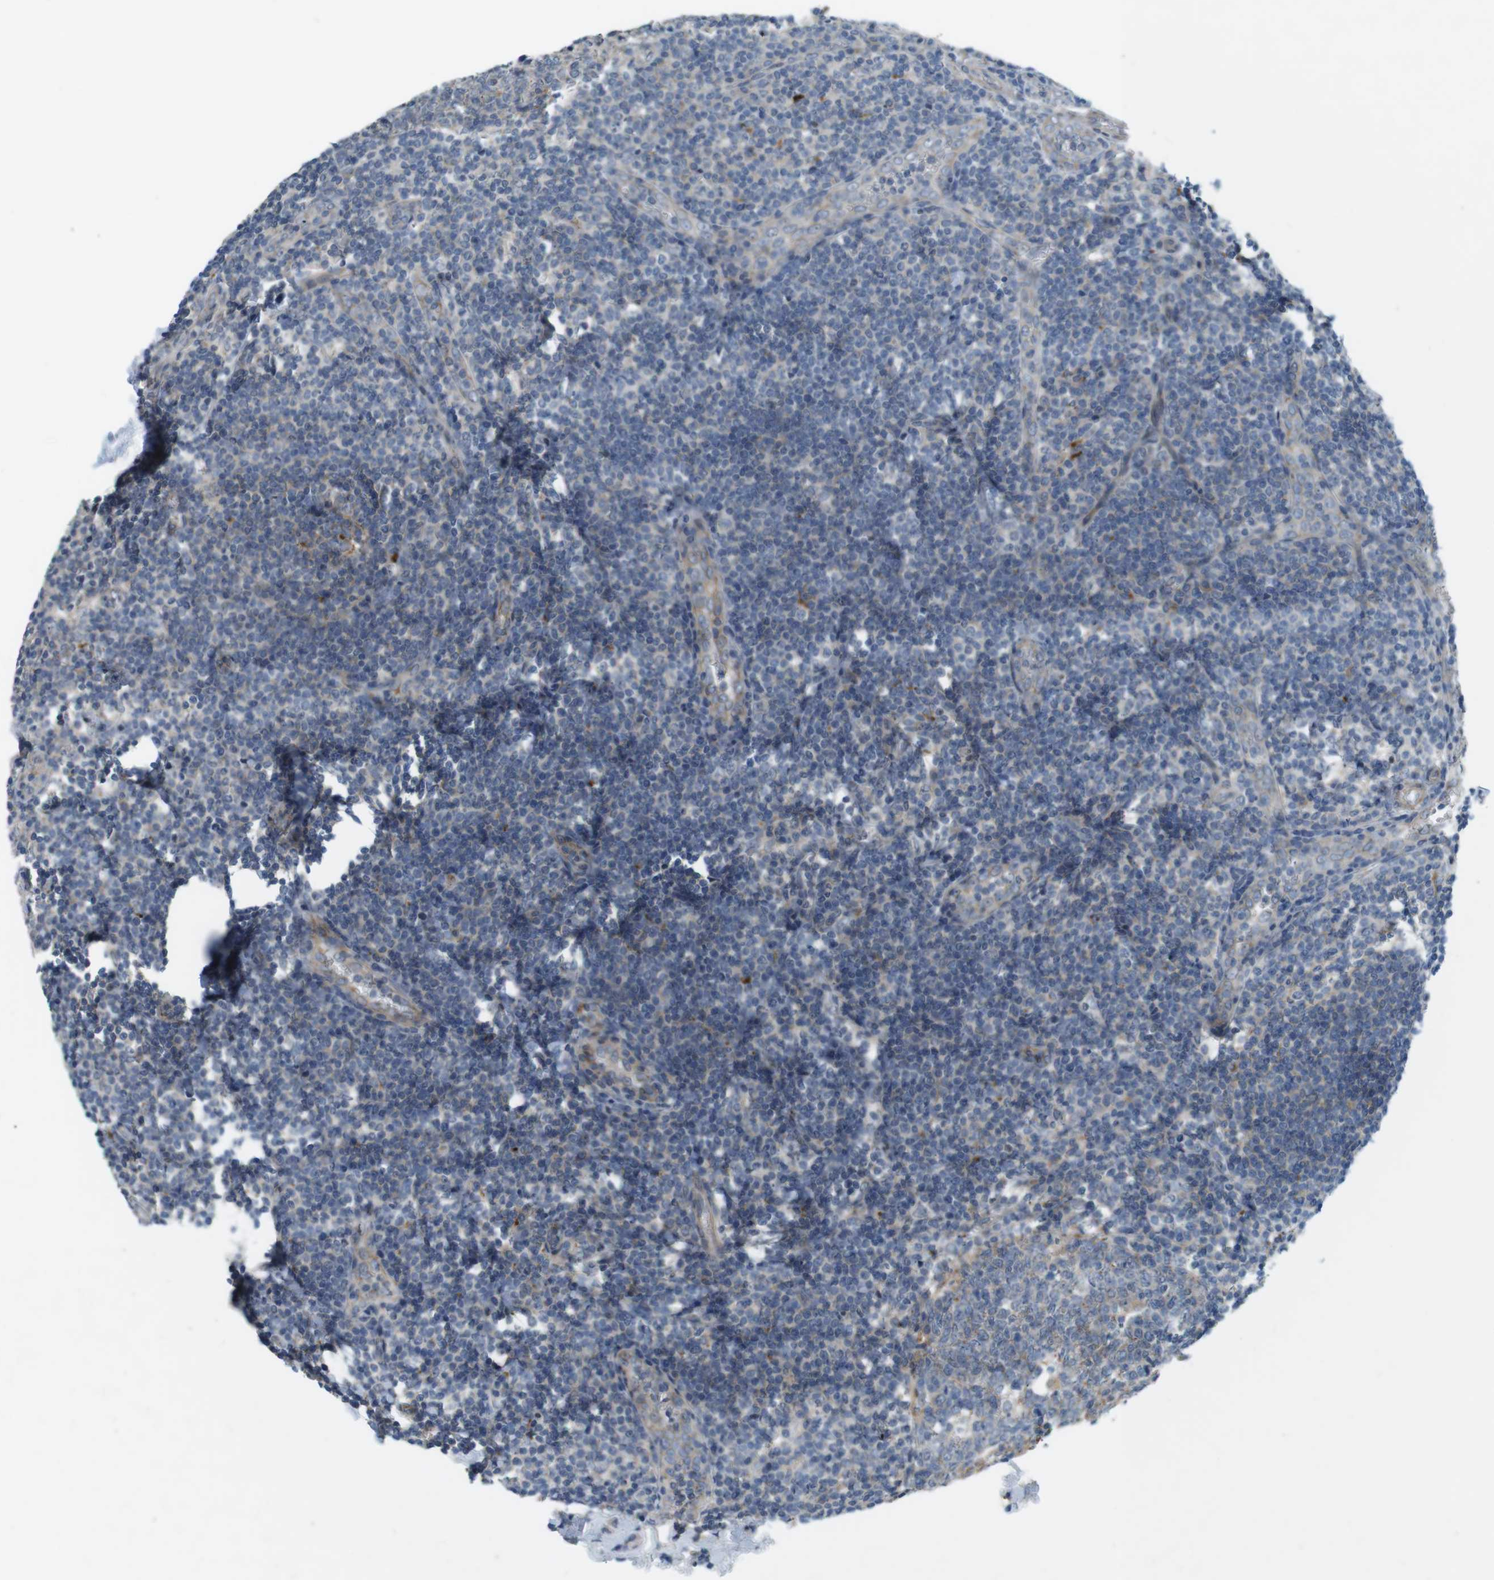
{"staining": {"intensity": "weak", "quantity": ">75%", "location": "cytoplasmic/membranous"}, "tissue": "tonsil", "cell_type": "Germinal center cells", "image_type": "normal", "snomed": [{"axis": "morphology", "description": "Normal tissue, NOS"}, {"axis": "topography", "description": "Tonsil"}], "caption": "Brown immunohistochemical staining in benign tonsil exhibits weak cytoplasmic/membranous positivity in about >75% of germinal center cells.", "gene": "TYW1", "patient": {"sex": "male", "age": 31}}